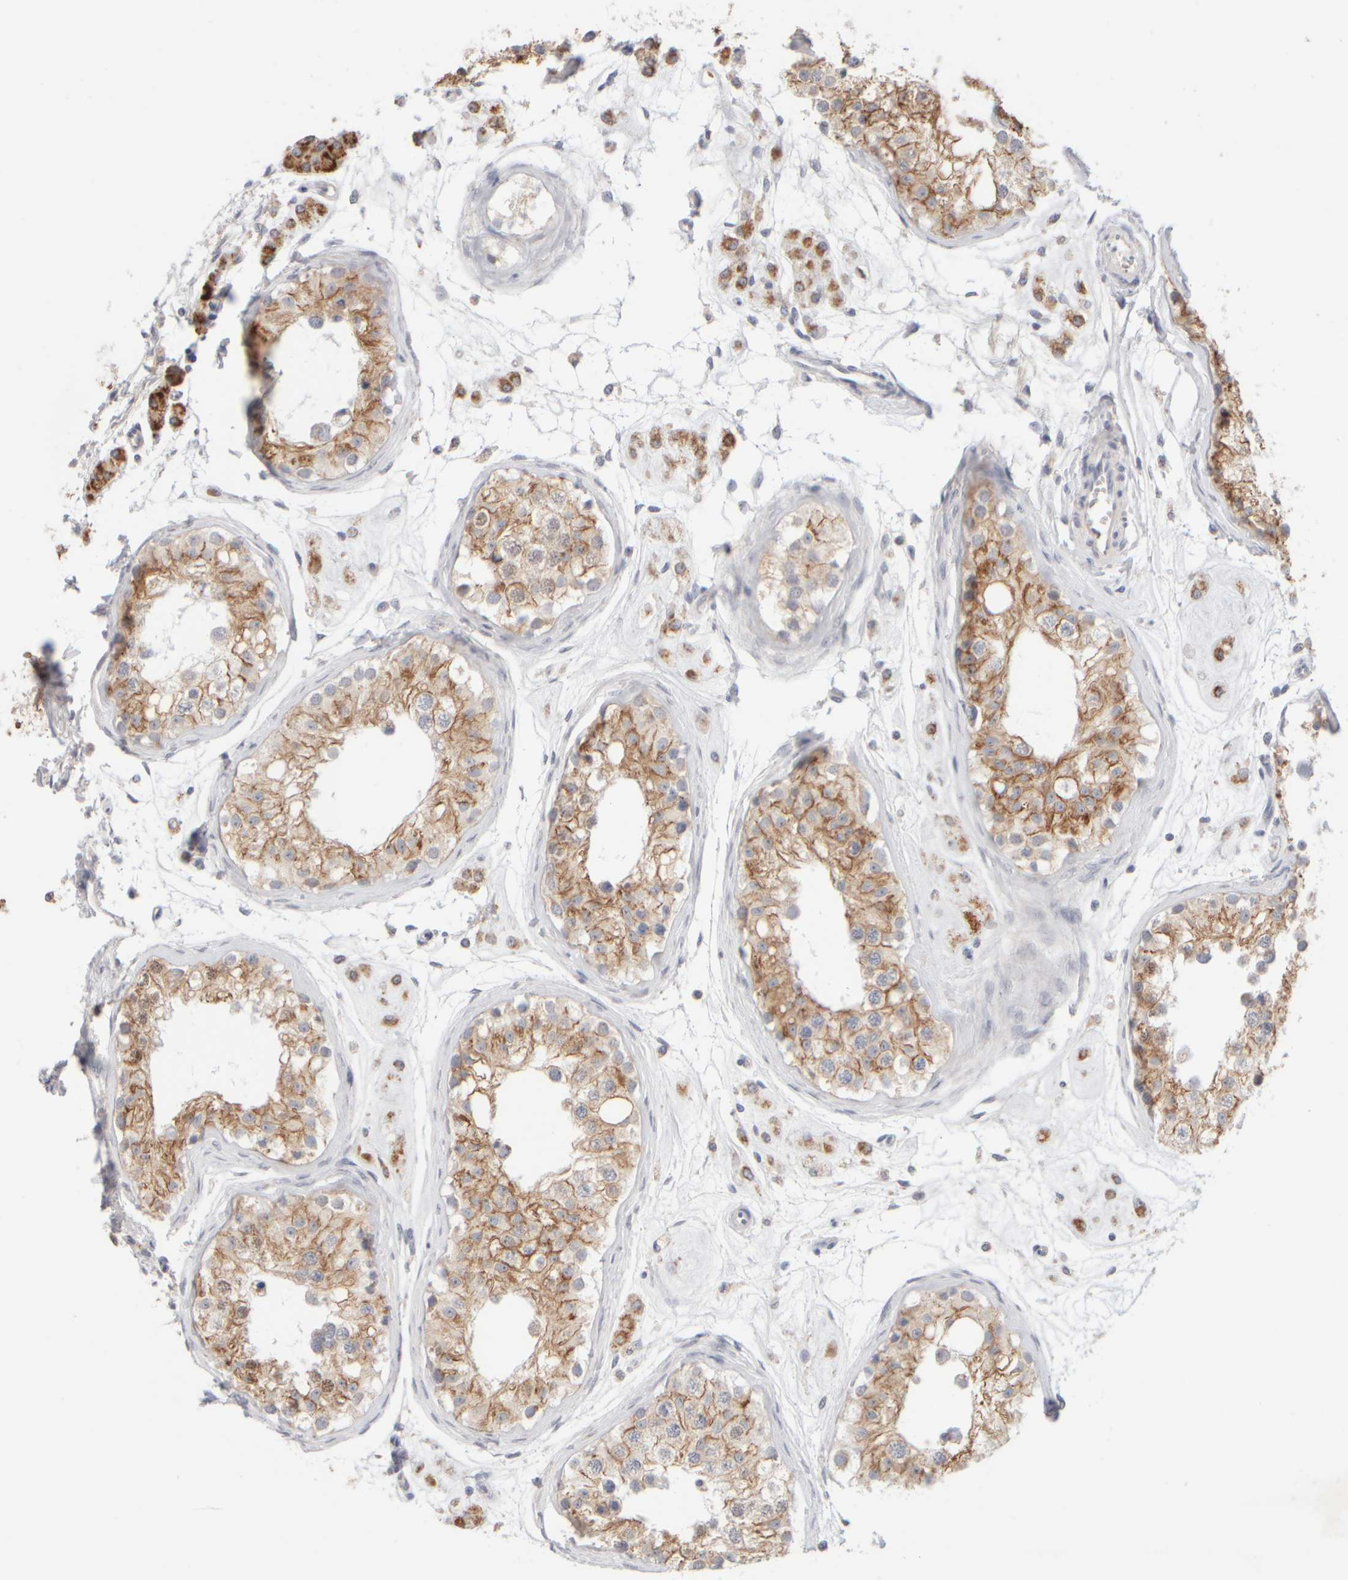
{"staining": {"intensity": "moderate", "quantity": ">75%", "location": "cytoplasmic/membranous,nuclear"}, "tissue": "testis", "cell_type": "Cells in seminiferous ducts", "image_type": "normal", "snomed": [{"axis": "morphology", "description": "Normal tissue, NOS"}, {"axis": "morphology", "description": "Adenocarcinoma, metastatic, NOS"}, {"axis": "topography", "description": "Testis"}], "caption": "Immunohistochemical staining of unremarkable human testis displays >75% levels of moderate cytoplasmic/membranous,nuclear protein expression in about >75% of cells in seminiferous ducts.", "gene": "ZNF112", "patient": {"sex": "male", "age": 26}}